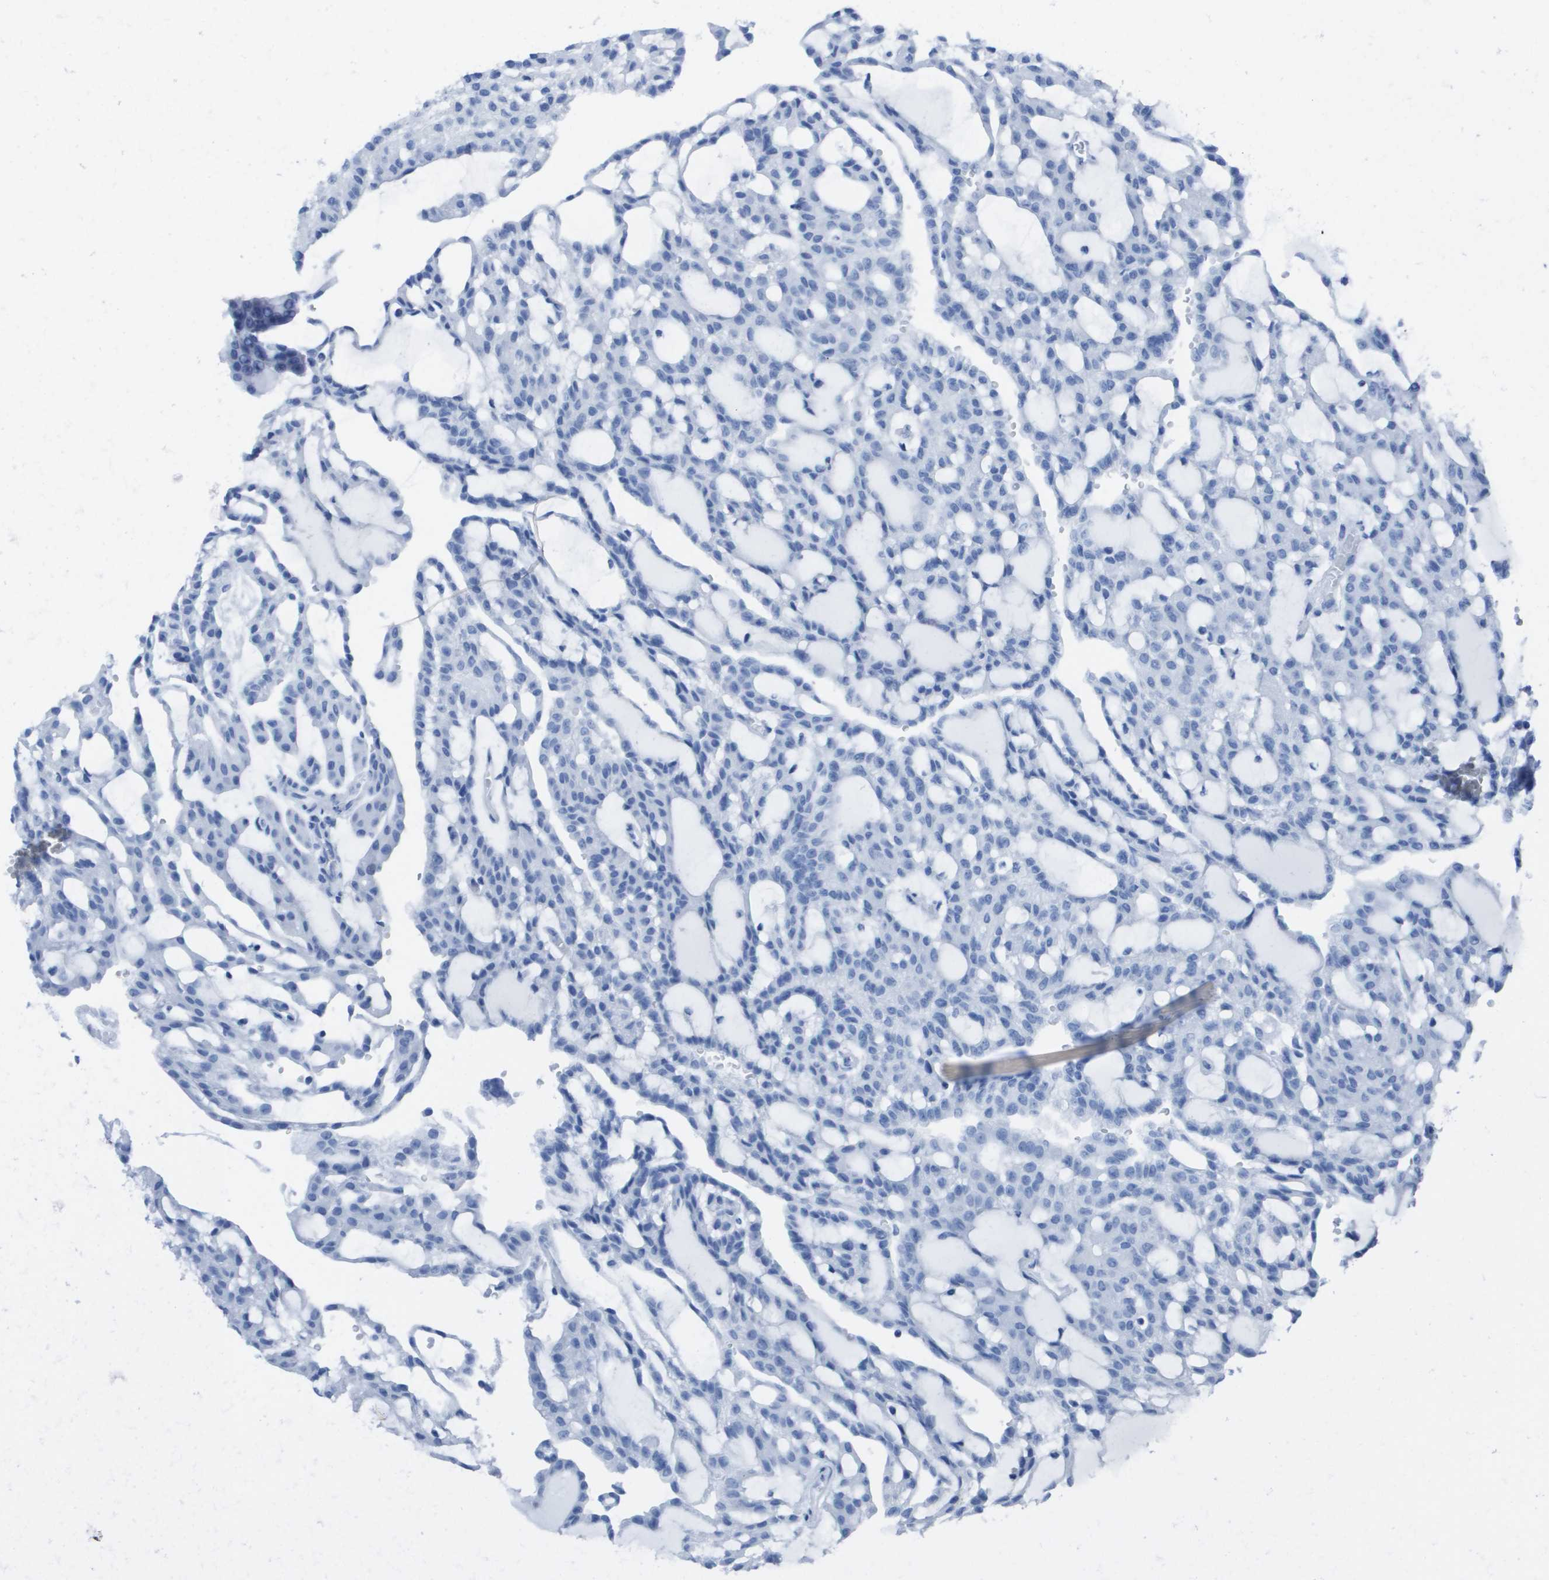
{"staining": {"intensity": "negative", "quantity": "none", "location": "none"}, "tissue": "renal cancer", "cell_type": "Tumor cells", "image_type": "cancer", "snomed": [{"axis": "morphology", "description": "Adenocarcinoma, NOS"}, {"axis": "topography", "description": "Kidney"}], "caption": "The histopathology image reveals no significant expression in tumor cells of adenocarcinoma (renal). (DAB (3,3'-diaminobenzidine) IHC with hematoxylin counter stain).", "gene": "KCNA3", "patient": {"sex": "male", "age": 63}}